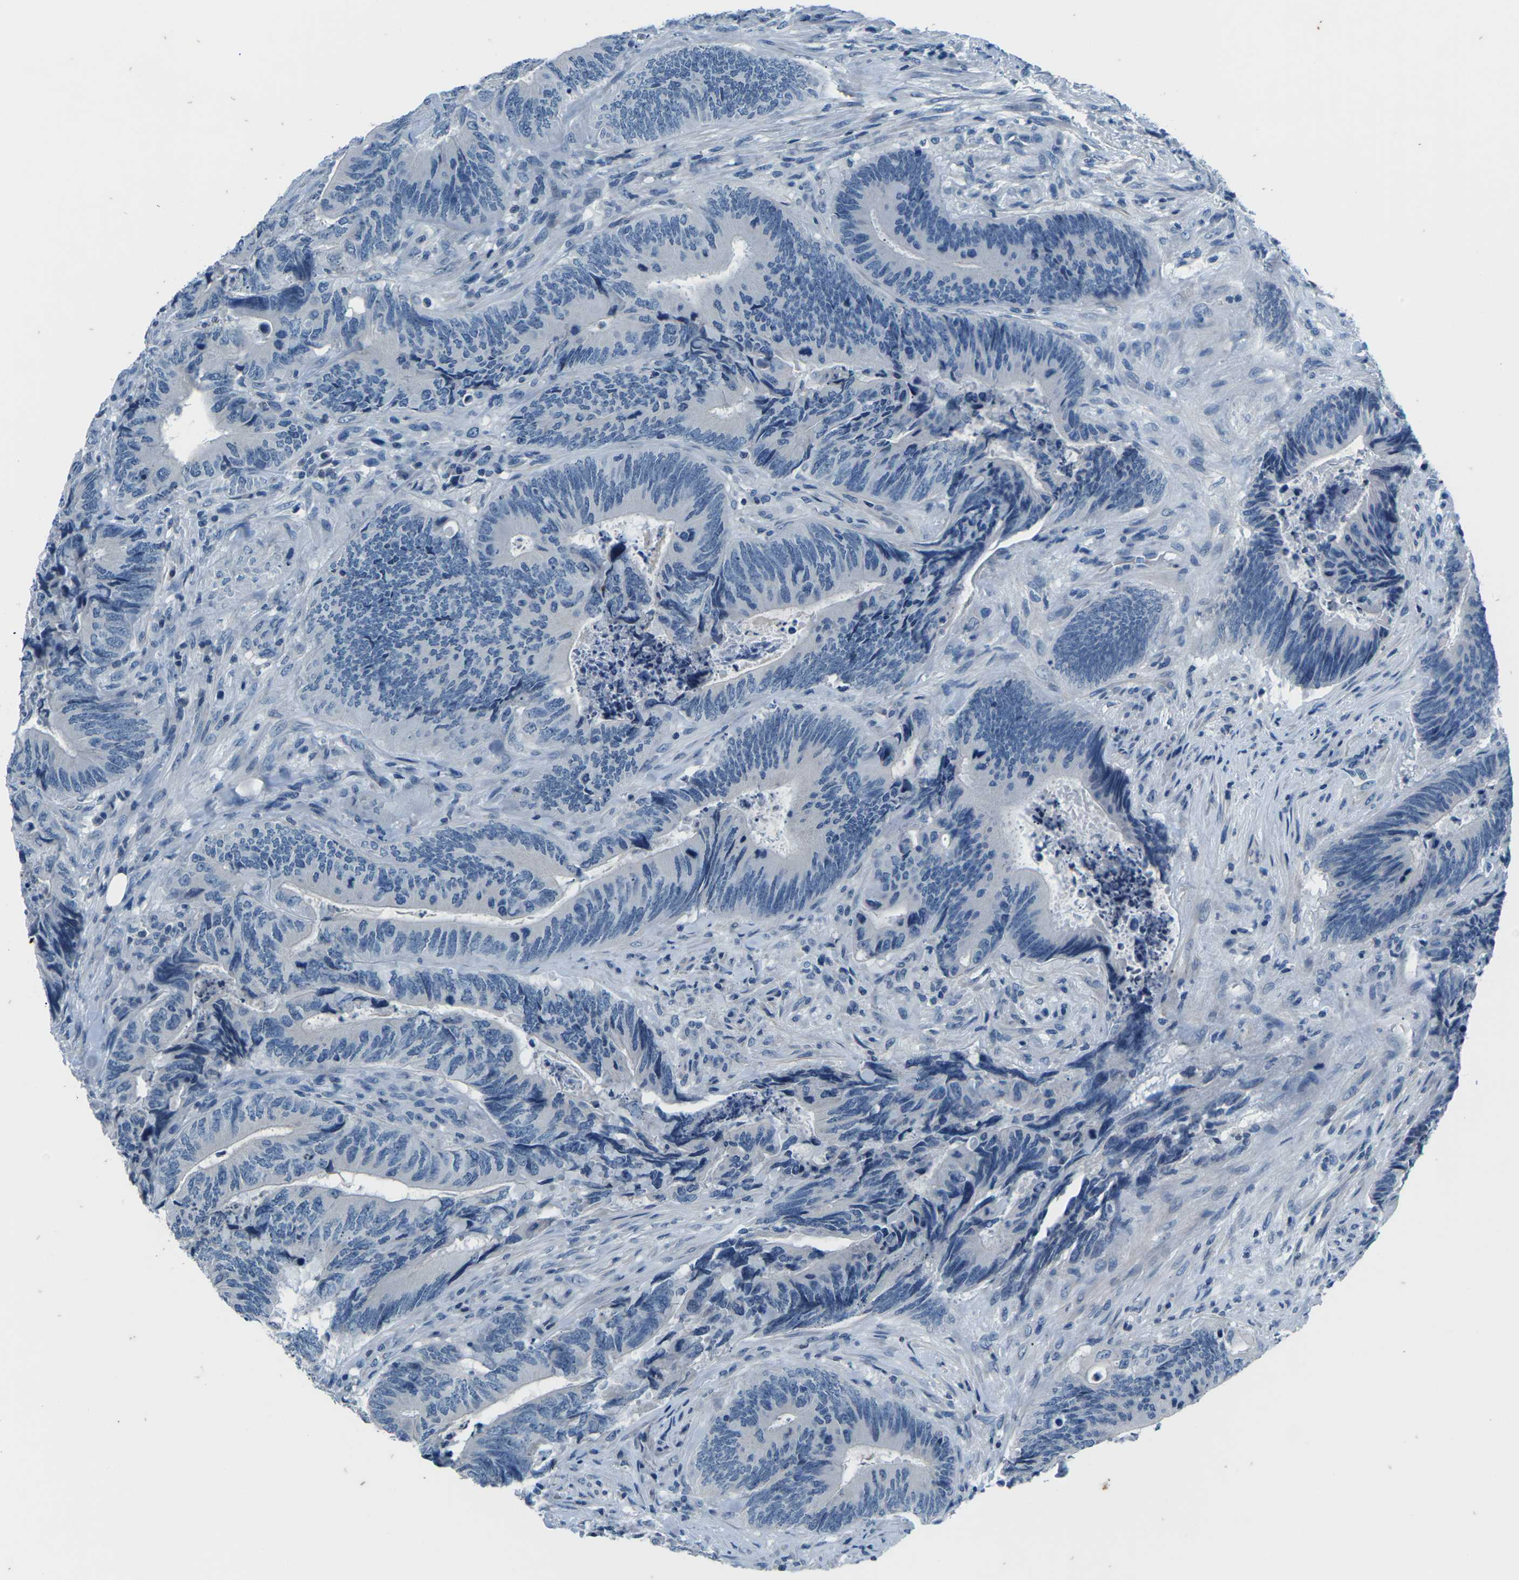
{"staining": {"intensity": "negative", "quantity": "none", "location": "none"}, "tissue": "colorectal cancer", "cell_type": "Tumor cells", "image_type": "cancer", "snomed": [{"axis": "morphology", "description": "Normal tissue, NOS"}, {"axis": "morphology", "description": "Adenocarcinoma, NOS"}, {"axis": "topography", "description": "Colon"}], "caption": "This is a photomicrograph of immunohistochemistry staining of colorectal cancer, which shows no staining in tumor cells.", "gene": "UMOD", "patient": {"sex": "male", "age": 56}}